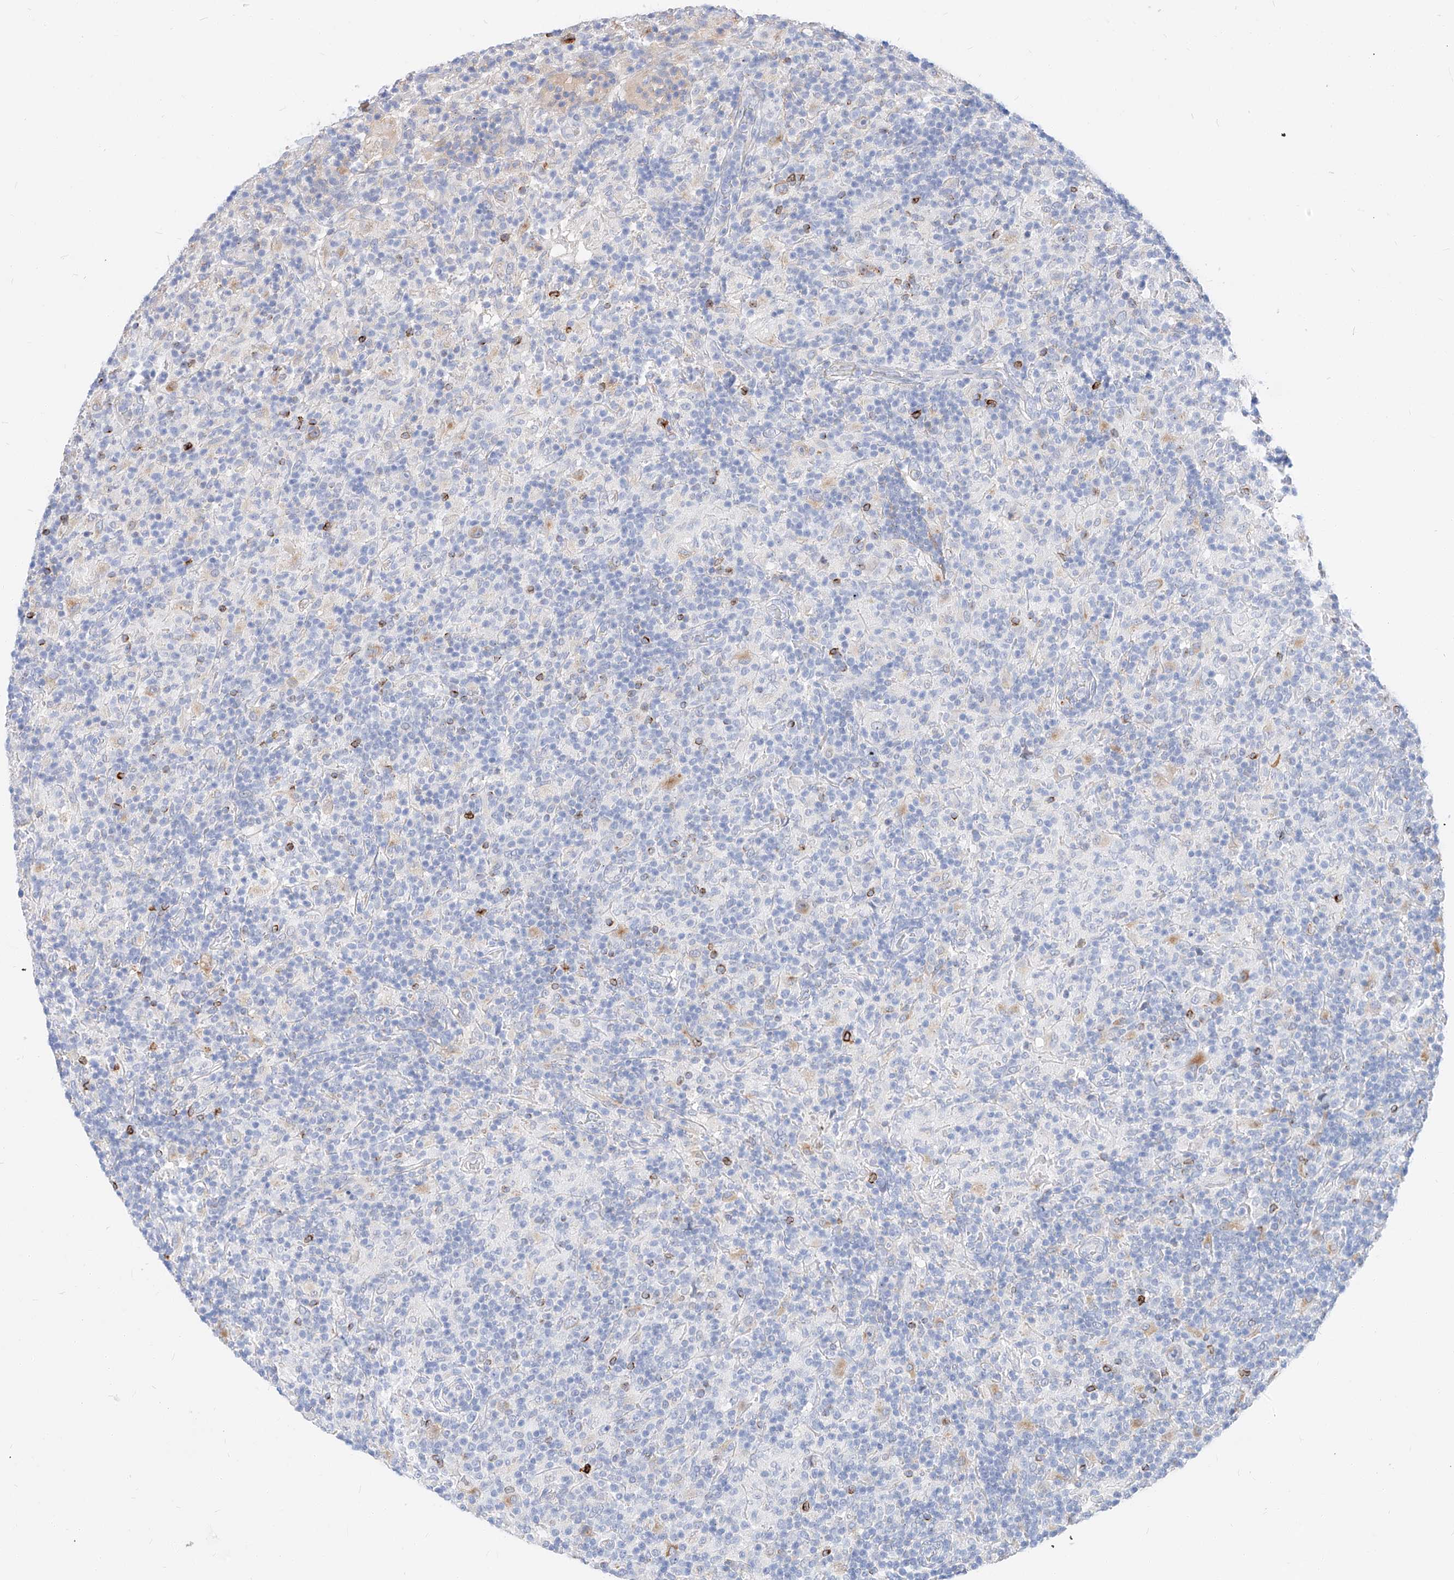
{"staining": {"intensity": "negative", "quantity": "none", "location": "none"}, "tissue": "lymphoma", "cell_type": "Tumor cells", "image_type": "cancer", "snomed": [{"axis": "morphology", "description": "Hodgkin's disease, NOS"}, {"axis": "topography", "description": "Lymph node"}], "caption": "Histopathology image shows no significant protein positivity in tumor cells of lymphoma.", "gene": "MAP7", "patient": {"sex": "male", "age": 70}}